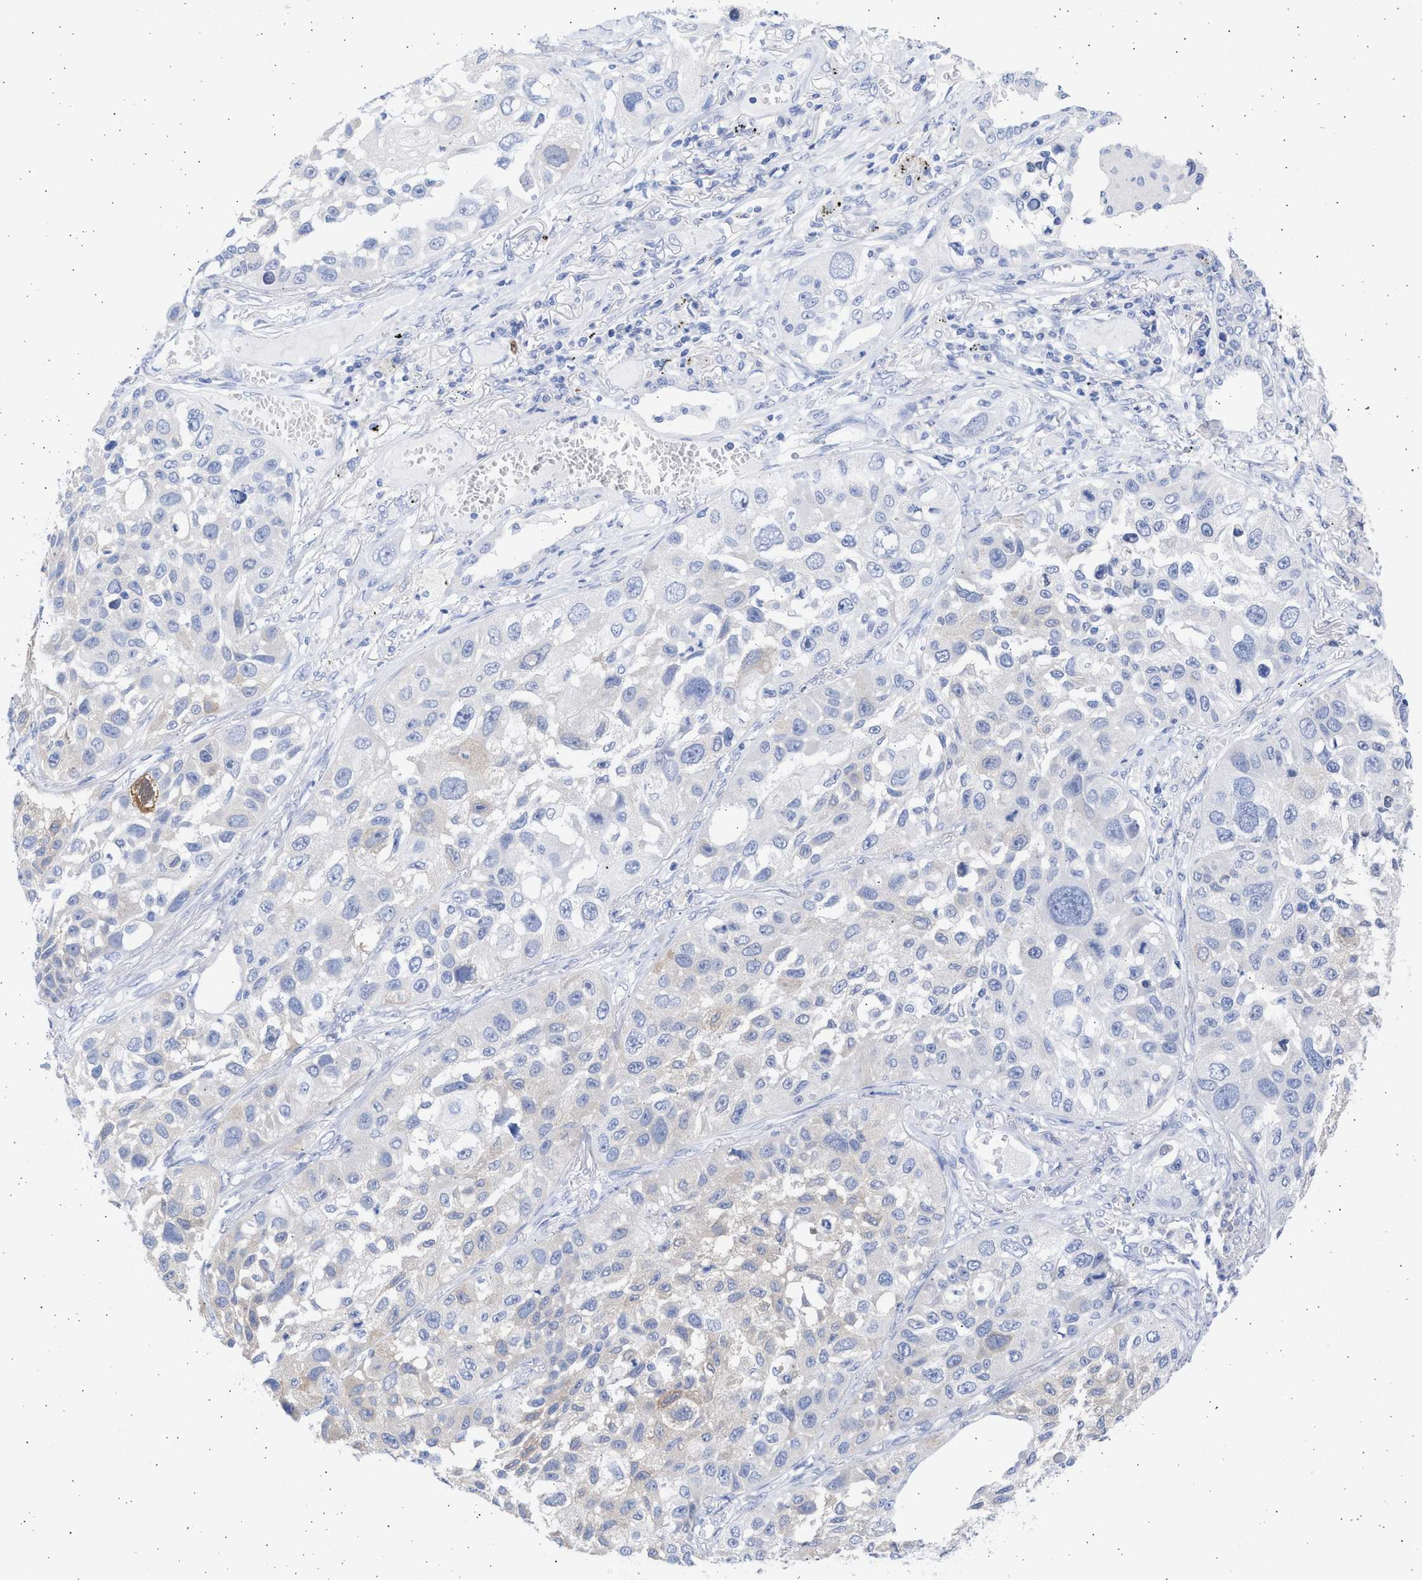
{"staining": {"intensity": "weak", "quantity": "<25%", "location": "cytoplasmic/membranous"}, "tissue": "lung cancer", "cell_type": "Tumor cells", "image_type": "cancer", "snomed": [{"axis": "morphology", "description": "Squamous cell carcinoma, NOS"}, {"axis": "topography", "description": "Lung"}], "caption": "DAB immunohistochemical staining of human lung cancer (squamous cell carcinoma) shows no significant expression in tumor cells.", "gene": "ALDOC", "patient": {"sex": "male", "age": 71}}